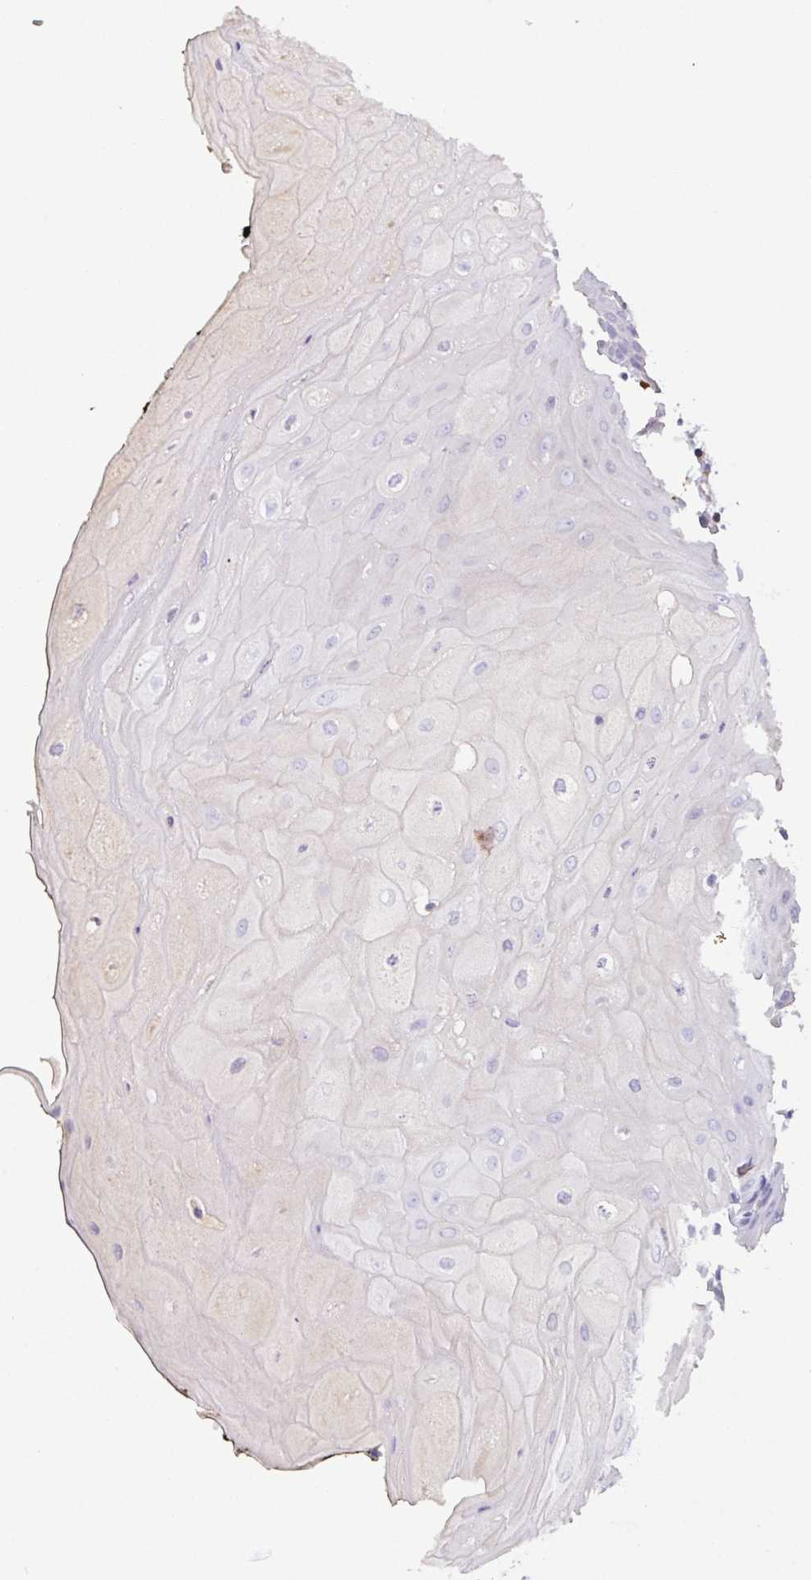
{"staining": {"intensity": "negative", "quantity": "none", "location": "none"}, "tissue": "oral mucosa", "cell_type": "Squamous epithelial cells", "image_type": "normal", "snomed": [{"axis": "morphology", "description": "Normal tissue, NOS"}, {"axis": "topography", "description": "Oral tissue"}, {"axis": "topography", "description": "Tounge, NOS"}], "caption": "A high-resolution micrograph shows immunohistochemistry staining of benign oral mucosa, which shows no significant staining in squamous epithelial cells.", "gene": "MARCO", "patient": {"sex": "female", "age": 59}}